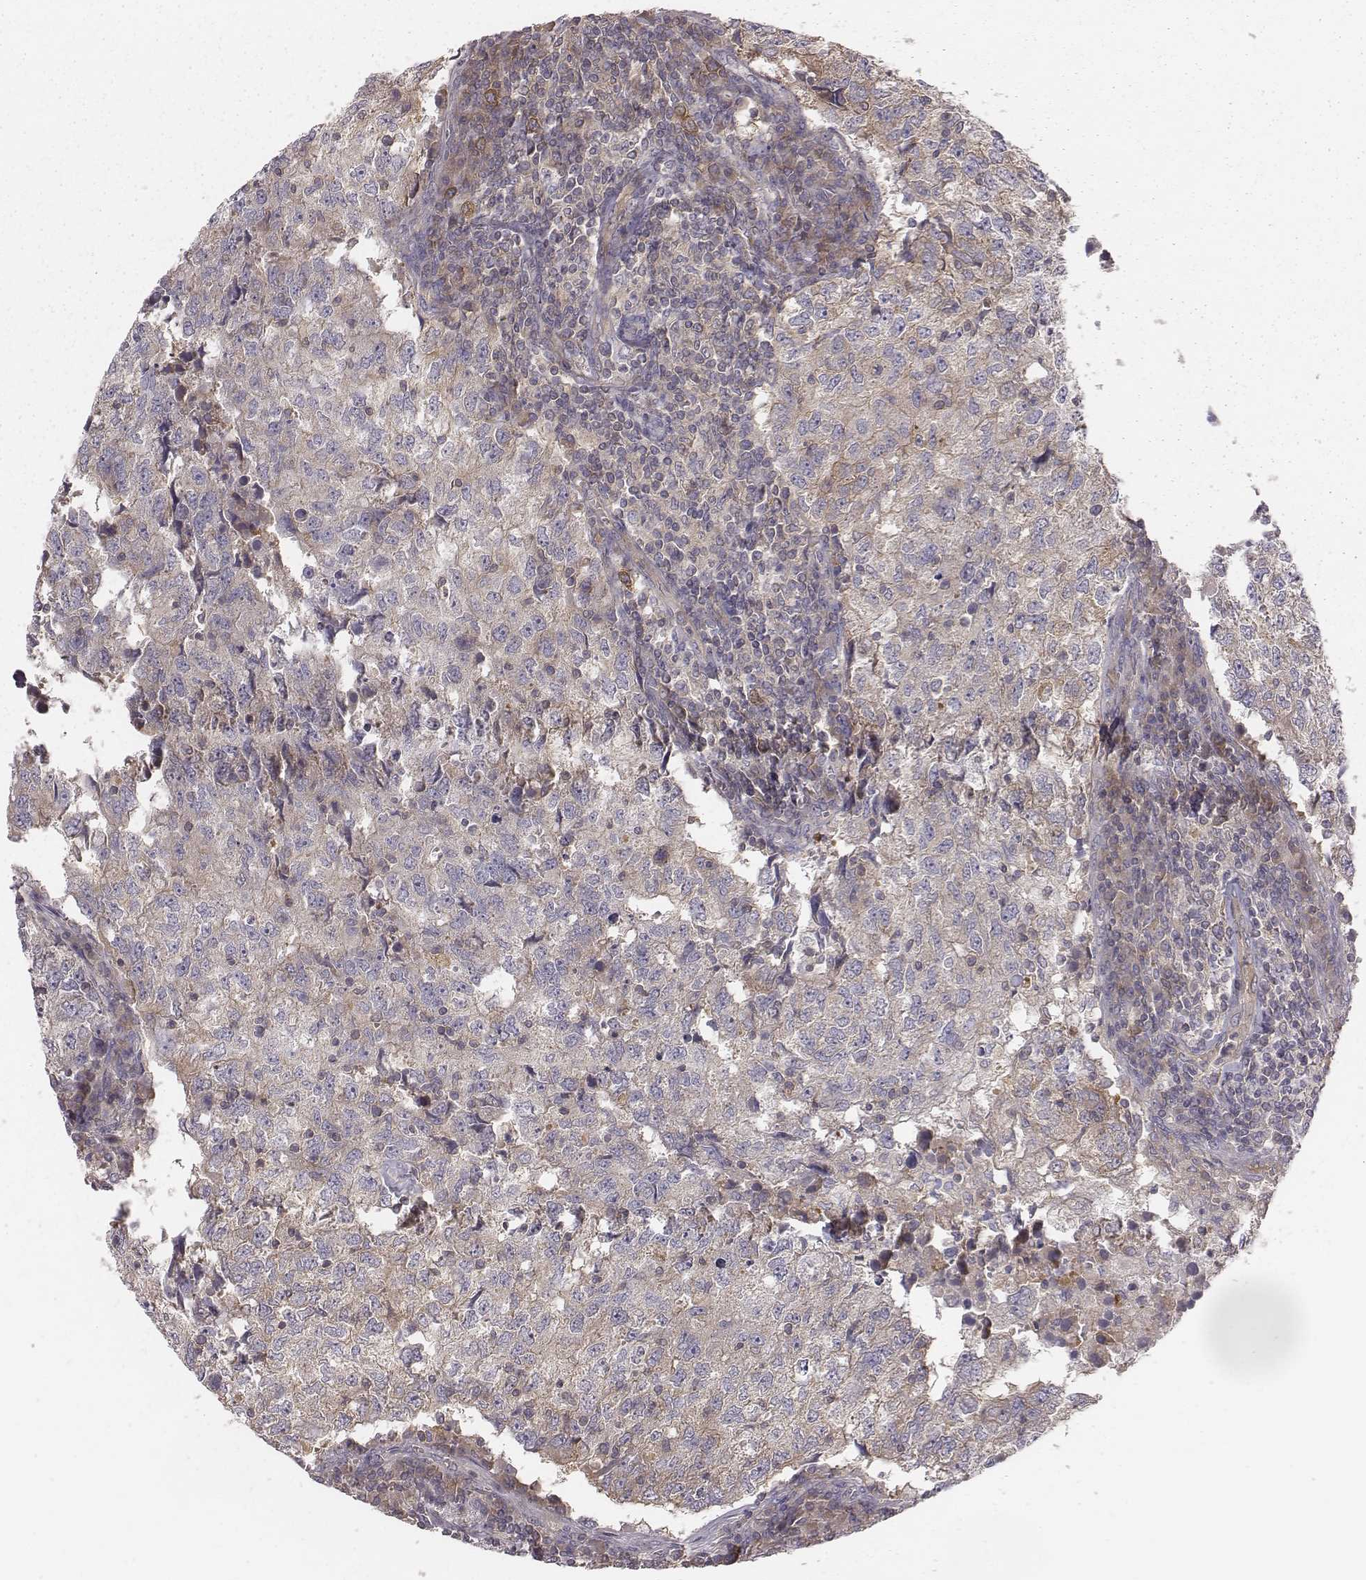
{"staining": {"intensity": "moderate", "quantity": "25%-75%", "location": "cytoplasmic/membranous"}, "tissue": "breast cancer", "cell_type": "Tumor cells", "image_type": "cancer", "snomed": [{"axis": "morphology", "description": "Duct carcinoma"}, {"axis": "topography", "description": "Breast"}], "caption": "Protein staining by immunohistochemistry (IHC) exhibits moderate cytoplasmic/membranous staining in approximately 25%-75% of tumor cells in breast cancer (infiltrating ductal carcinoma). (Brightfield microscopy of DAB IHC at high magnification).", "gene": "CAD", "patient": {"sex": "female", "age": 30}}